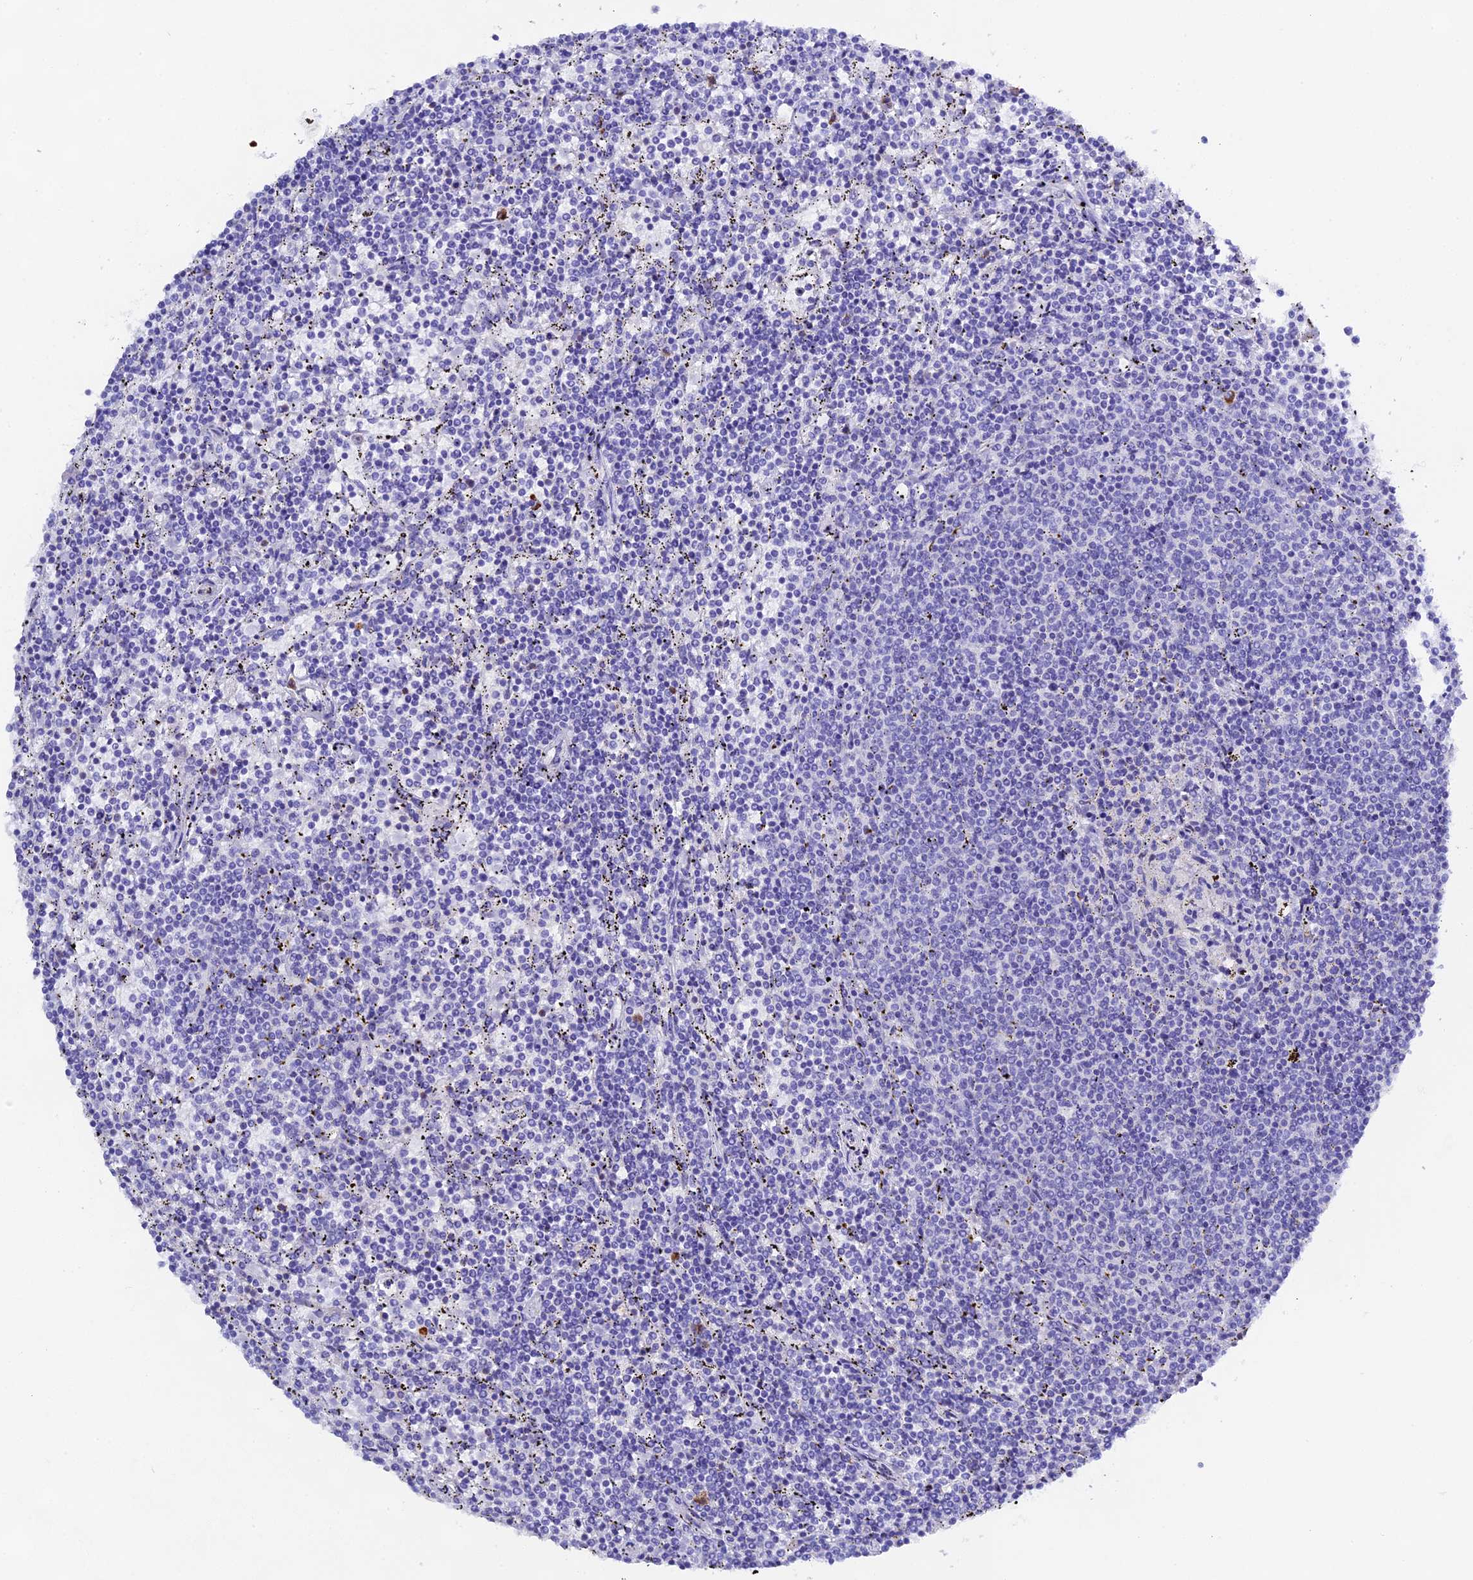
{"staining": {"intensity": "negative", "quantity": "none", "location": "none"}, "tissue": "lymphoma", "cell_type": "Tumor cells", "image_type": "cancer", "snomed": [{"axis": "morphology", "description": "Malignant lymphoma, non-Hodgkin's type, Low grade"}, {"axis": "topography", "description": "Spleen"}], "caption": "The immunohistochemistry micrograph has no significant staining in tumor cells of low-grade malignant lymphoma, non-Hodgkin's type tissue. The staining was performed using DAB (3,3'-diaminobenzidine) to visualize the protein expression in brown, while the nuclei were stained in blue with hematoxylin (Magnification: 20x).", "gene": "FKBP11", "patient": {"sex": "female", "age": 50}}